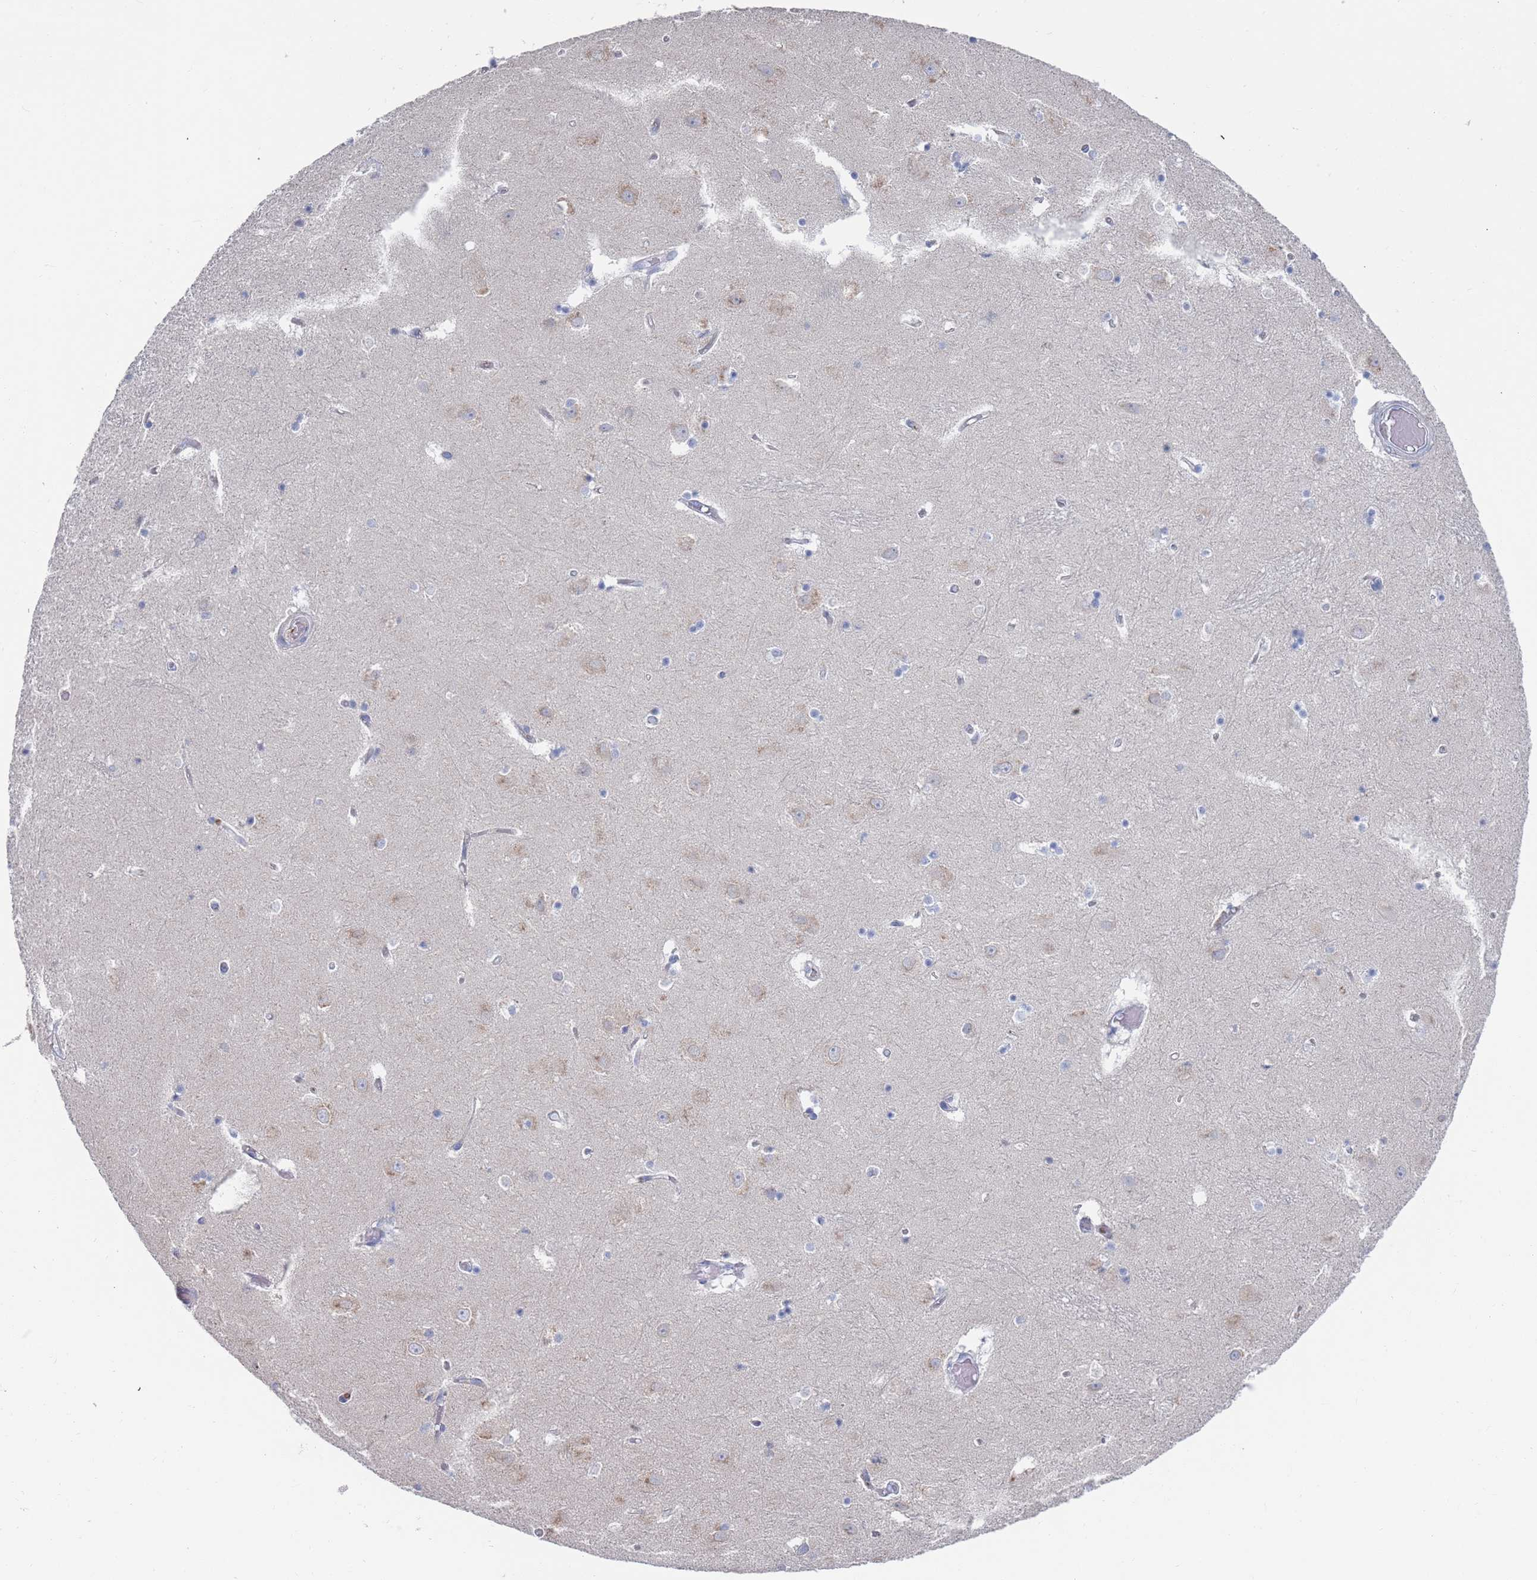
{"staining": {"intensity": "negative", "quantity": "none", "location": "none"}, "tissue": "hippocampus", "cell_type": "Glial cells", "image_type": "normal", "snomed": [{"axis": "morphology", "description": "Normal tissue, NOS"}, {"axis": "topography", "description": "Hippocampus"}], "caption": "DAB (3,3'-diaminobenzidine) immunohistochemical staining of normal hippocampus exhibits no significant expression in glial cells.", "gene": "MAT1A", "patient": {"sex": "female", "age": 52}}